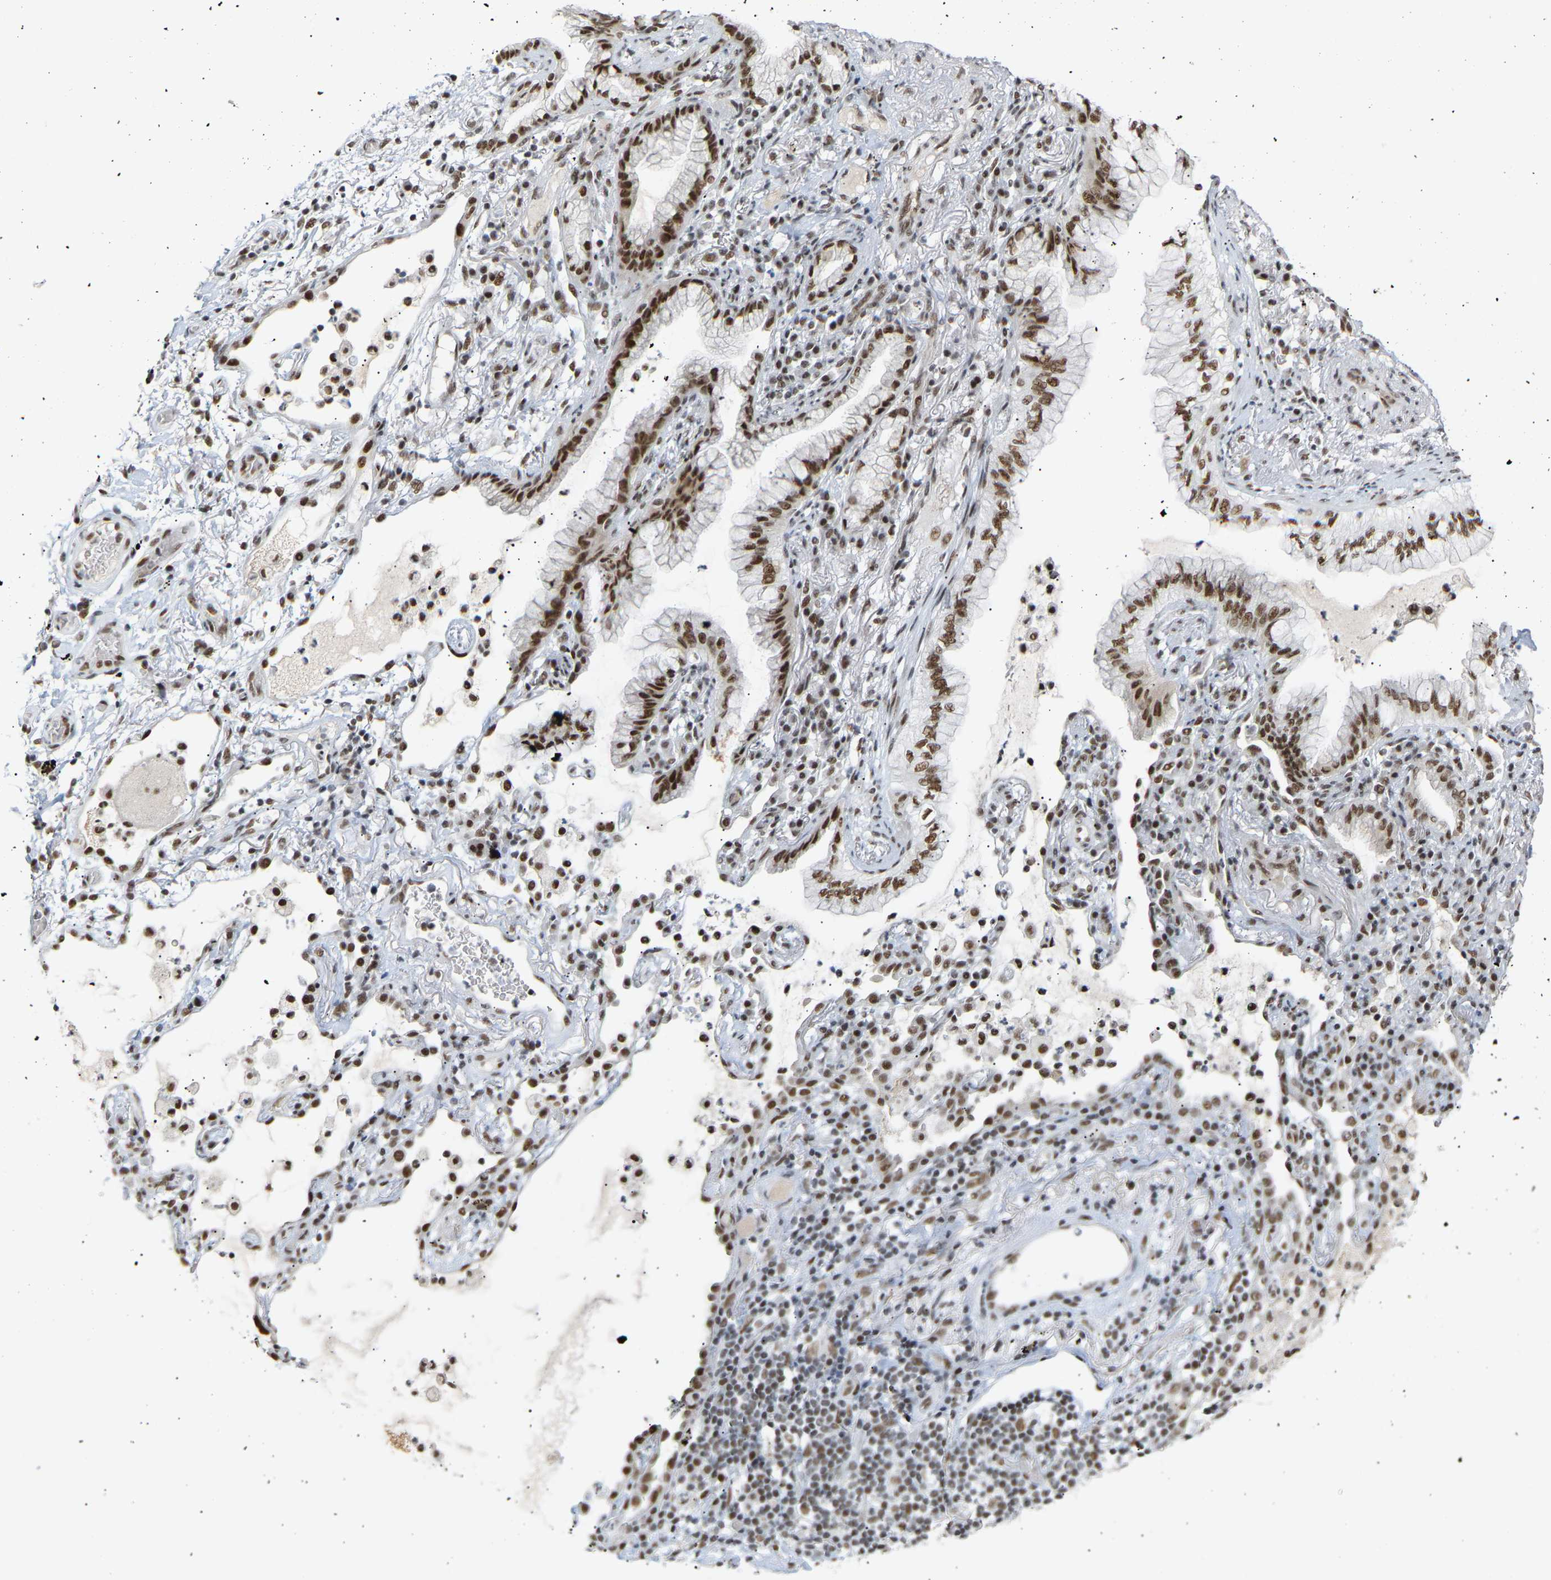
{"staining": {"intensity": "strong", "quantity": ">75%", "location": "nuclear"}, "tissue": "lung cancer", "cell_type": "Tumor cells", "image_type": "cancer", "snomed": [{"axis": "morphology", "description": "Adenocarcinoma, NOS"}, {"axis": "topography", "description": "Lung"}], "caption": "Lung cancer was stained to show a protein in brown. There is high levels of strong nuclear expression in about >75% of tumor cells. Nuclei are stained in blue.", "gene": "NELFB", "patient": {"sex": "female", "age": 70}}